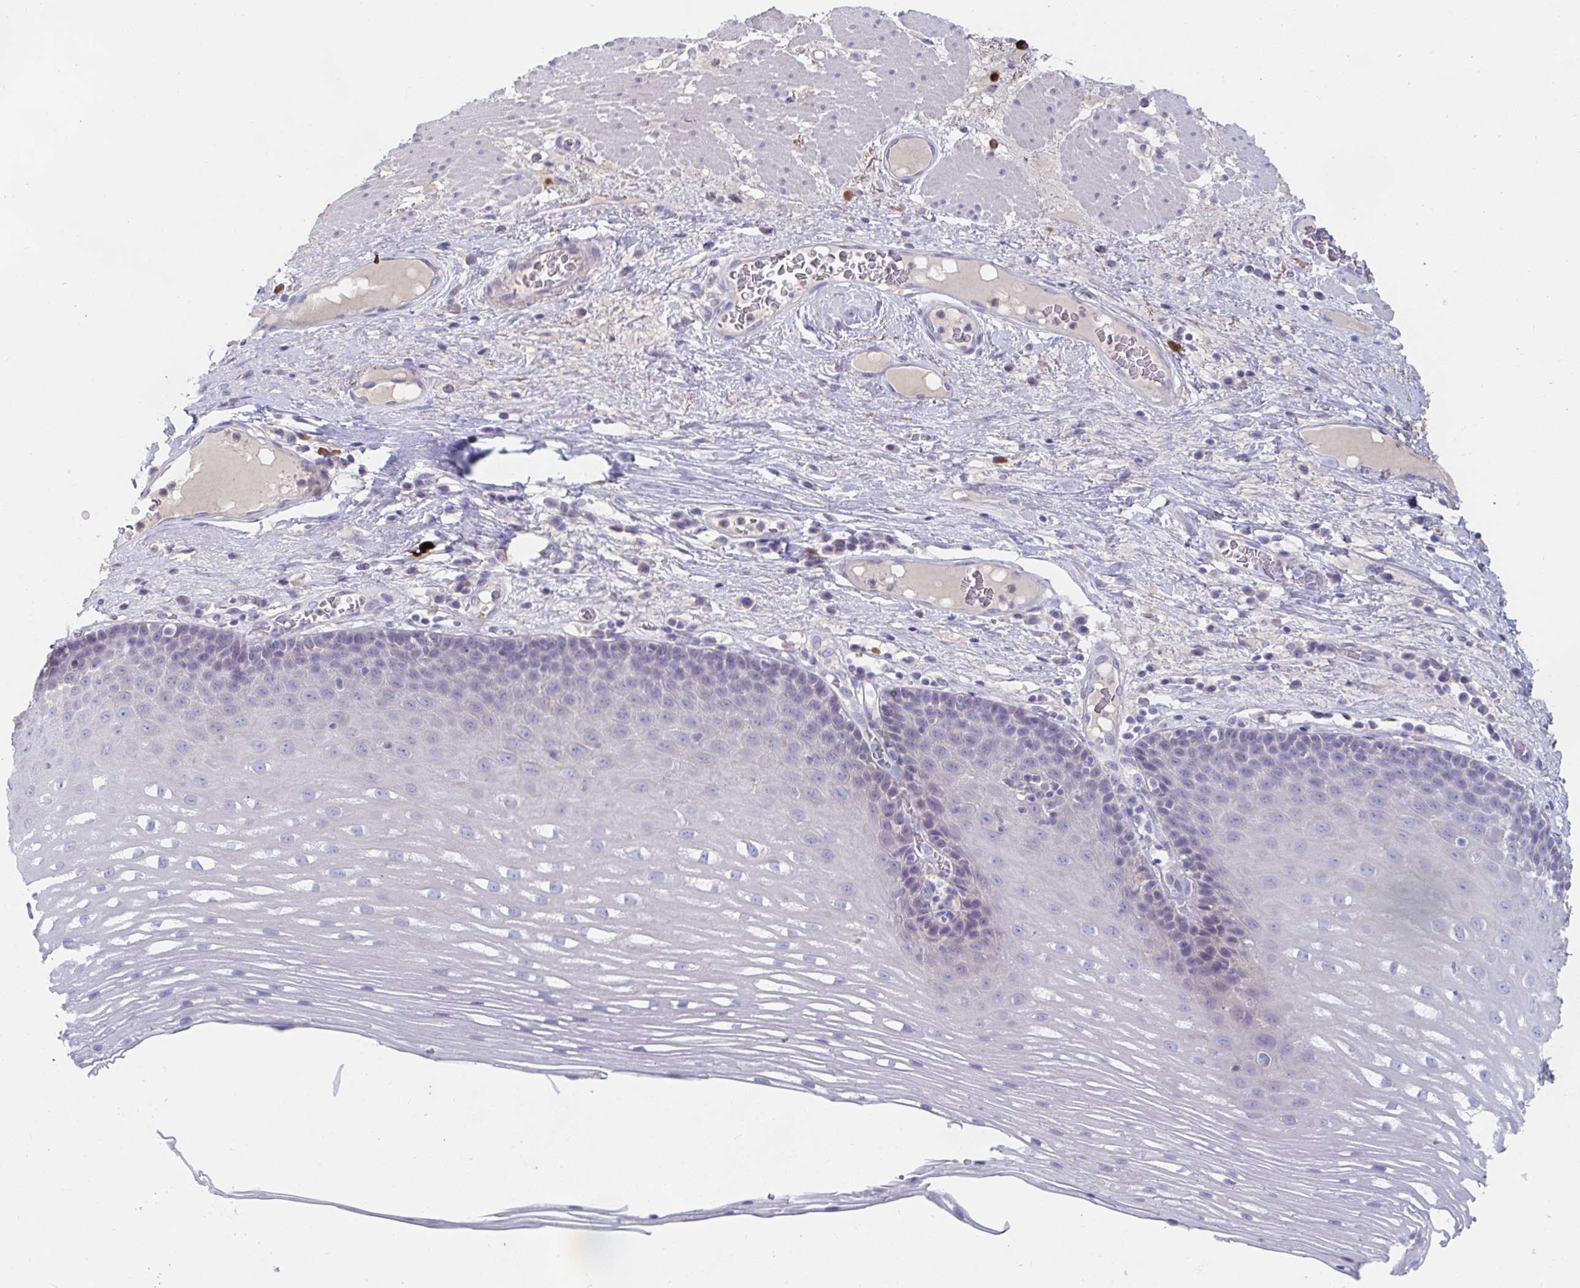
{"staining": {"intensity": "negative", "quantity": "none", "location": "none"}, "tissue": "esophagus", "cell_type": "Squamous epithelial cells", "image_type": "normal", "snomed": [{"axis": "morphology", "description": "Normal tissue, NOS"}, {"axis": "topography", "description": "Esophagus"}], "caption": "DAB immunohistochemical staining of normal esophagus exhibits no significant expression in squamous epithelial cells. The staining is performed using DAB (3,3'-diaminobenzidine) brown chromogen with nuclei counter-stained in using hematoxylin.", "gene": "KCNK5", "patient": {"sex": "male", "age": 62}}